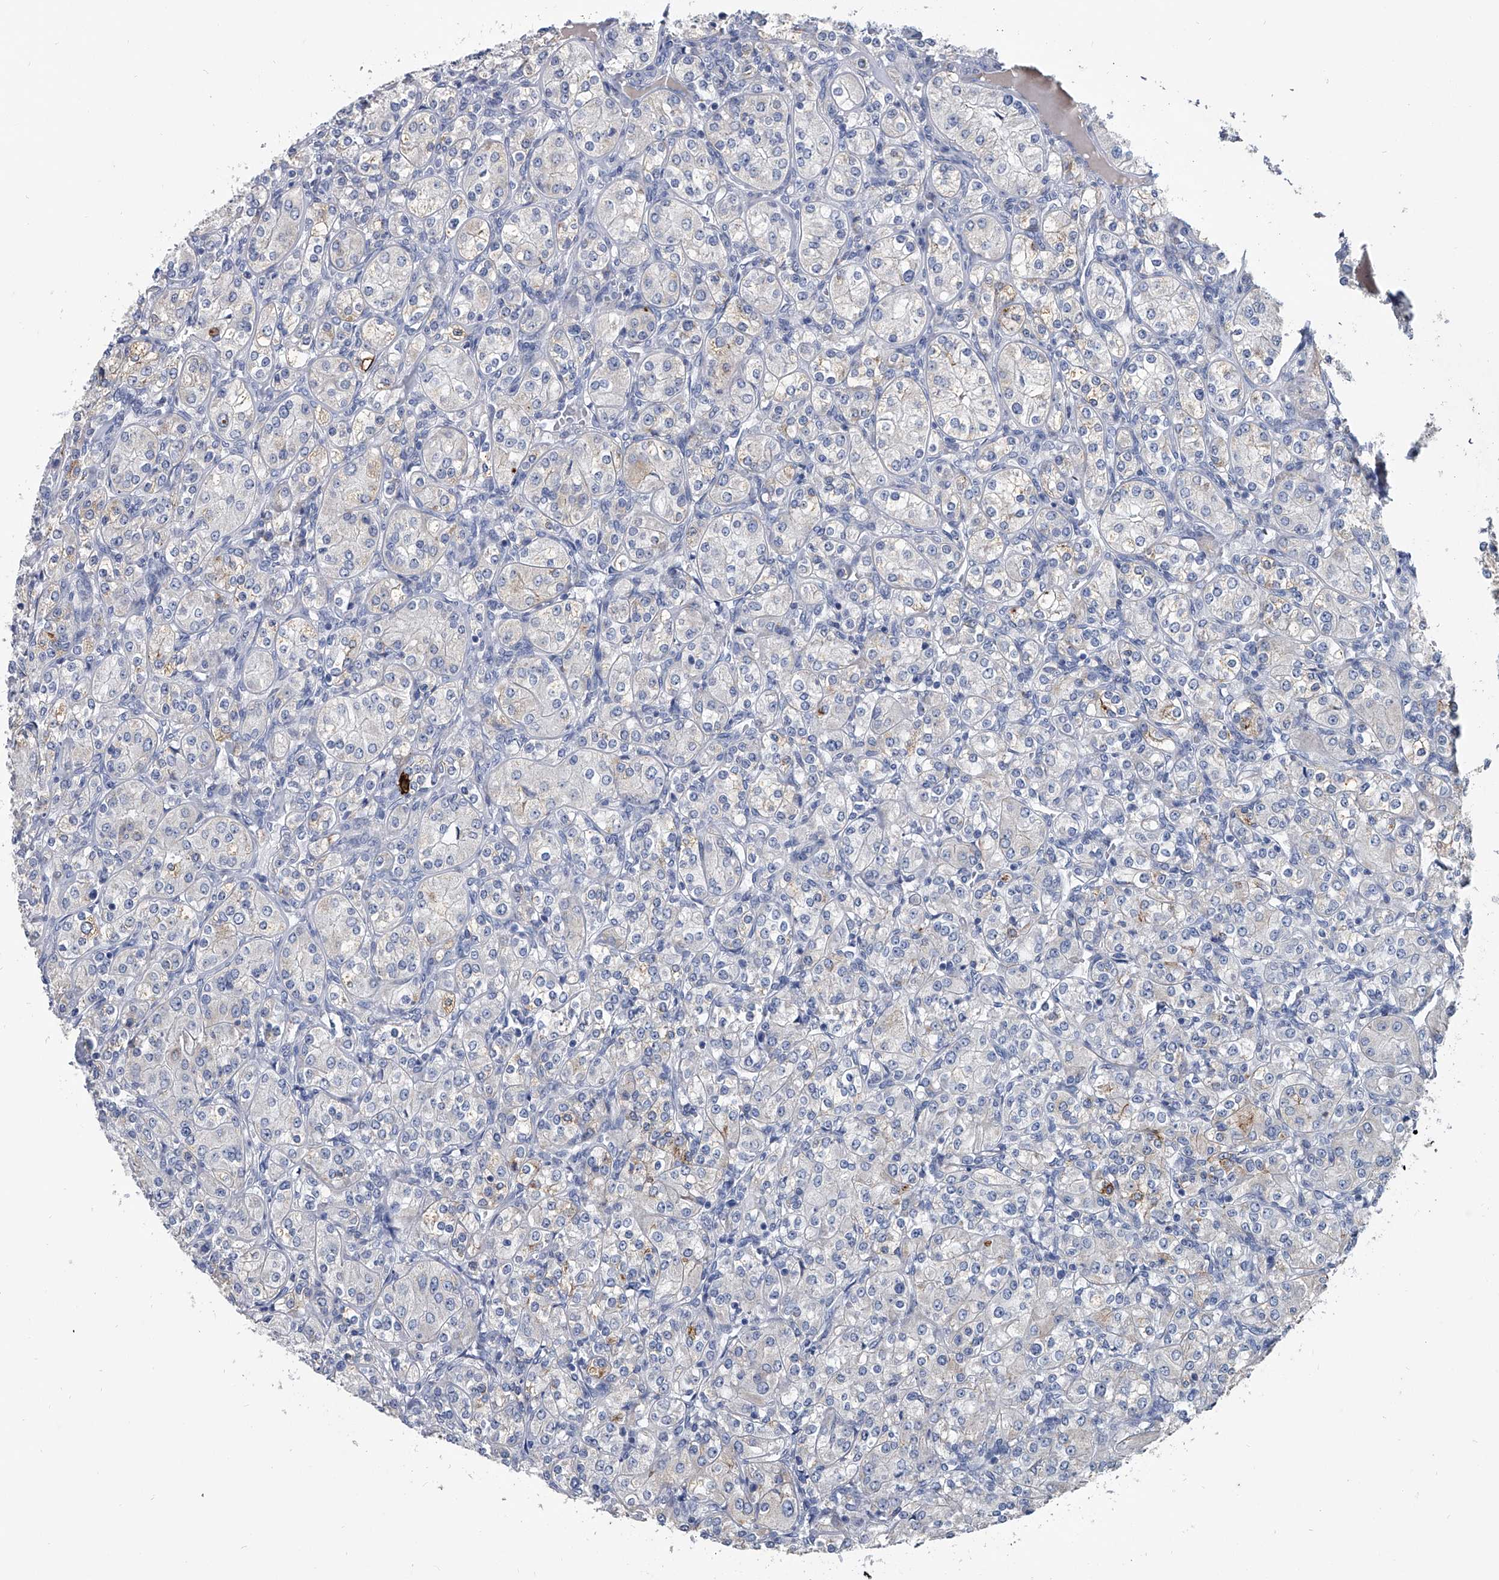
{"staining": {"intensity": "negative", "quantity": "none", "location": "none"}, "tissue": "renal cancer", "cell_type": "Tumor cells", "image_type": "cancer", "snomed": [{"axis": "morphology", "description": "Adenocarcinoma, NOS"}, {"axis": "topography", "description": "Kidney"}], "caption": "Renal cancer was stained to show a protein in brown. There is no significant positivity in tumor cells.", "gene": "SPP1", "patient": {"sex": "male", "age": 77}}